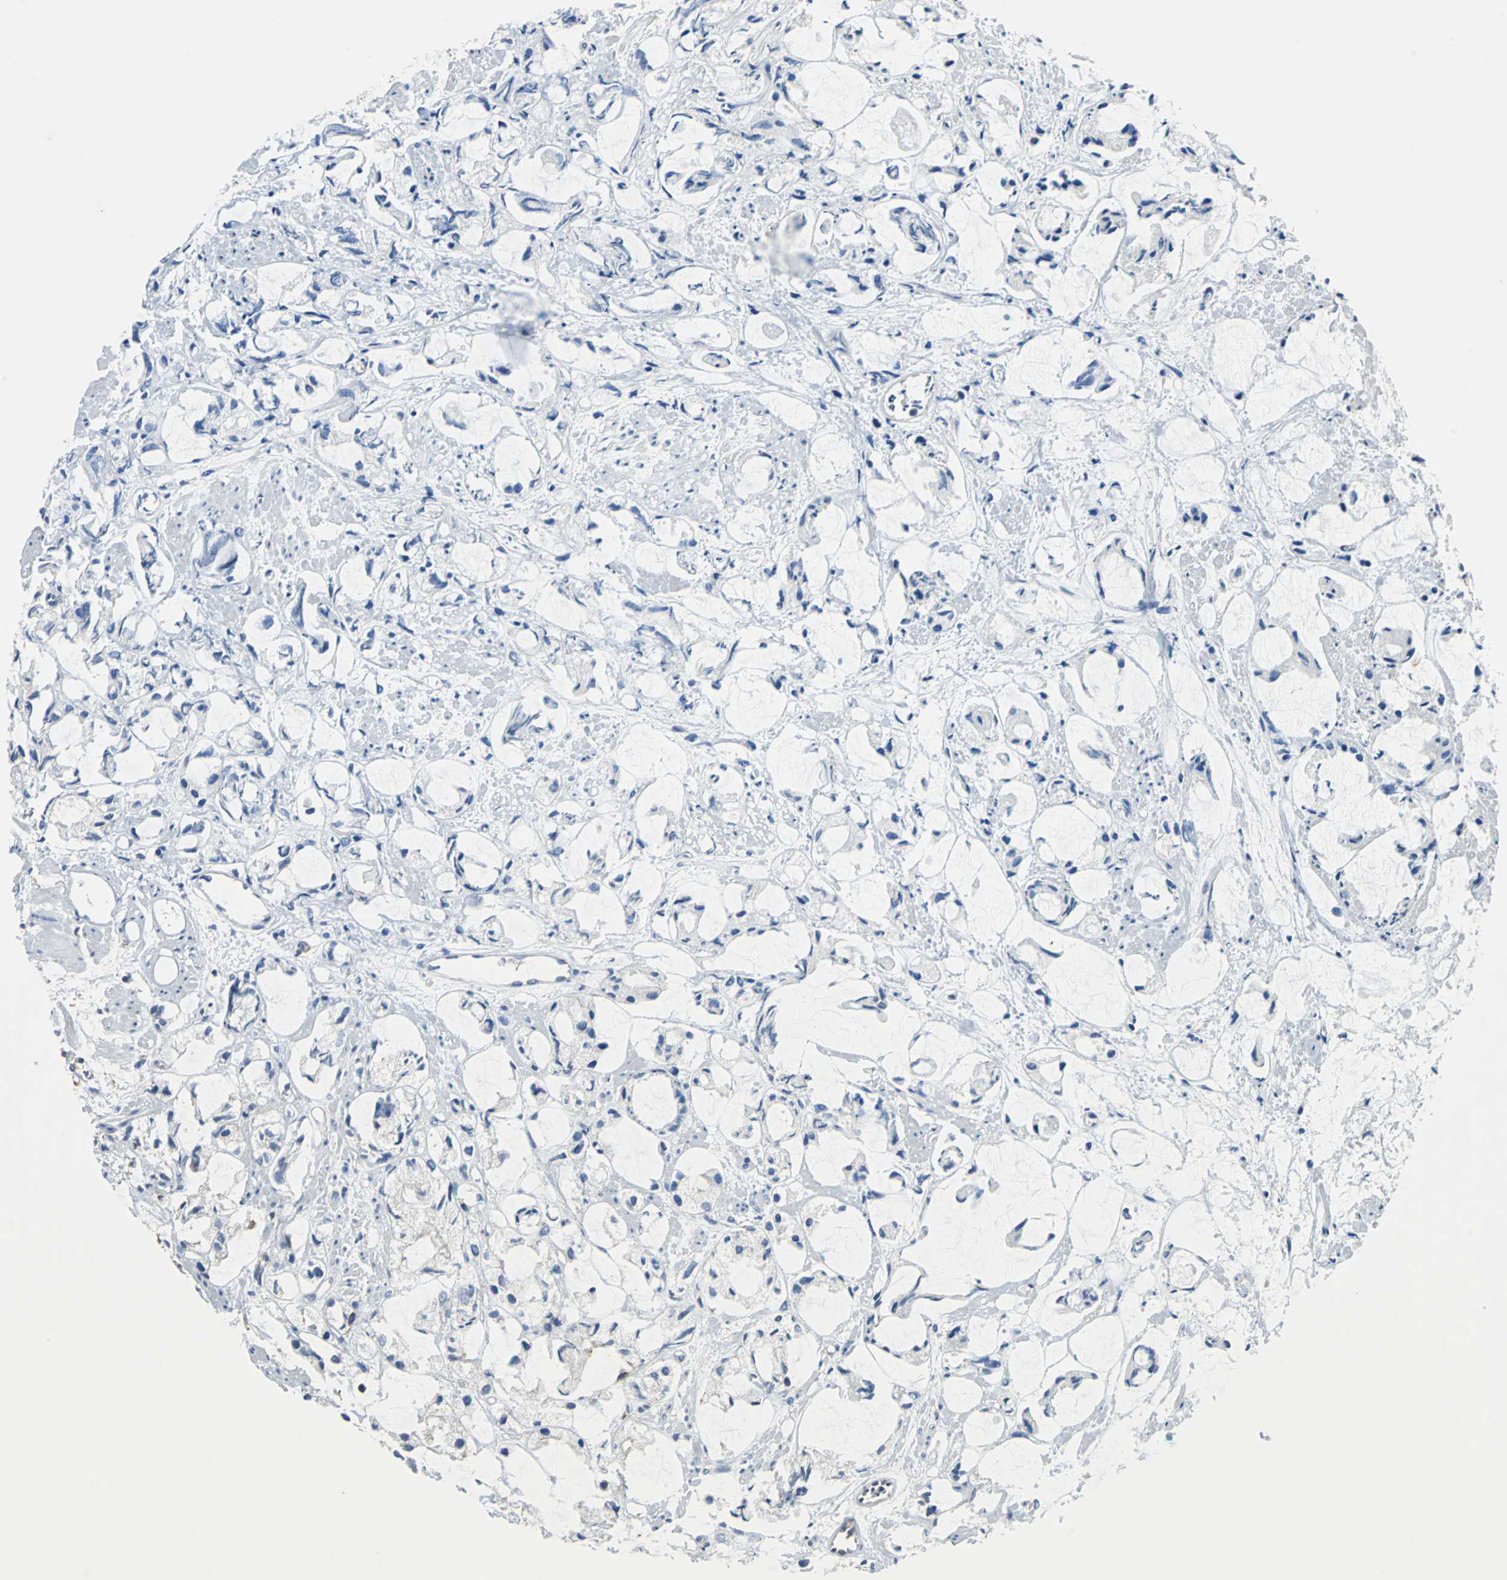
{"staining": {"intensity": "negative", "quantity": "none", "location": "none"}, "tissue": "prostate cancer", "cell_type": "Tumor cells", "image_type": "cancer", "snomed": [{"axis": "morphology", "description": "Adenocarcinoma, High grade"}, {"axis": "topography", "description": "Prostate"}], "caption": "Immunohistochemical staining of human prostate cancer exhibits no significant positivity in tumor cells. (DAB (3,3'-diaminobenzidine) IHC with hematoxylin counter stain).", "gene": "ARPC3", "patient": {"sex": "male", "age": 85}}